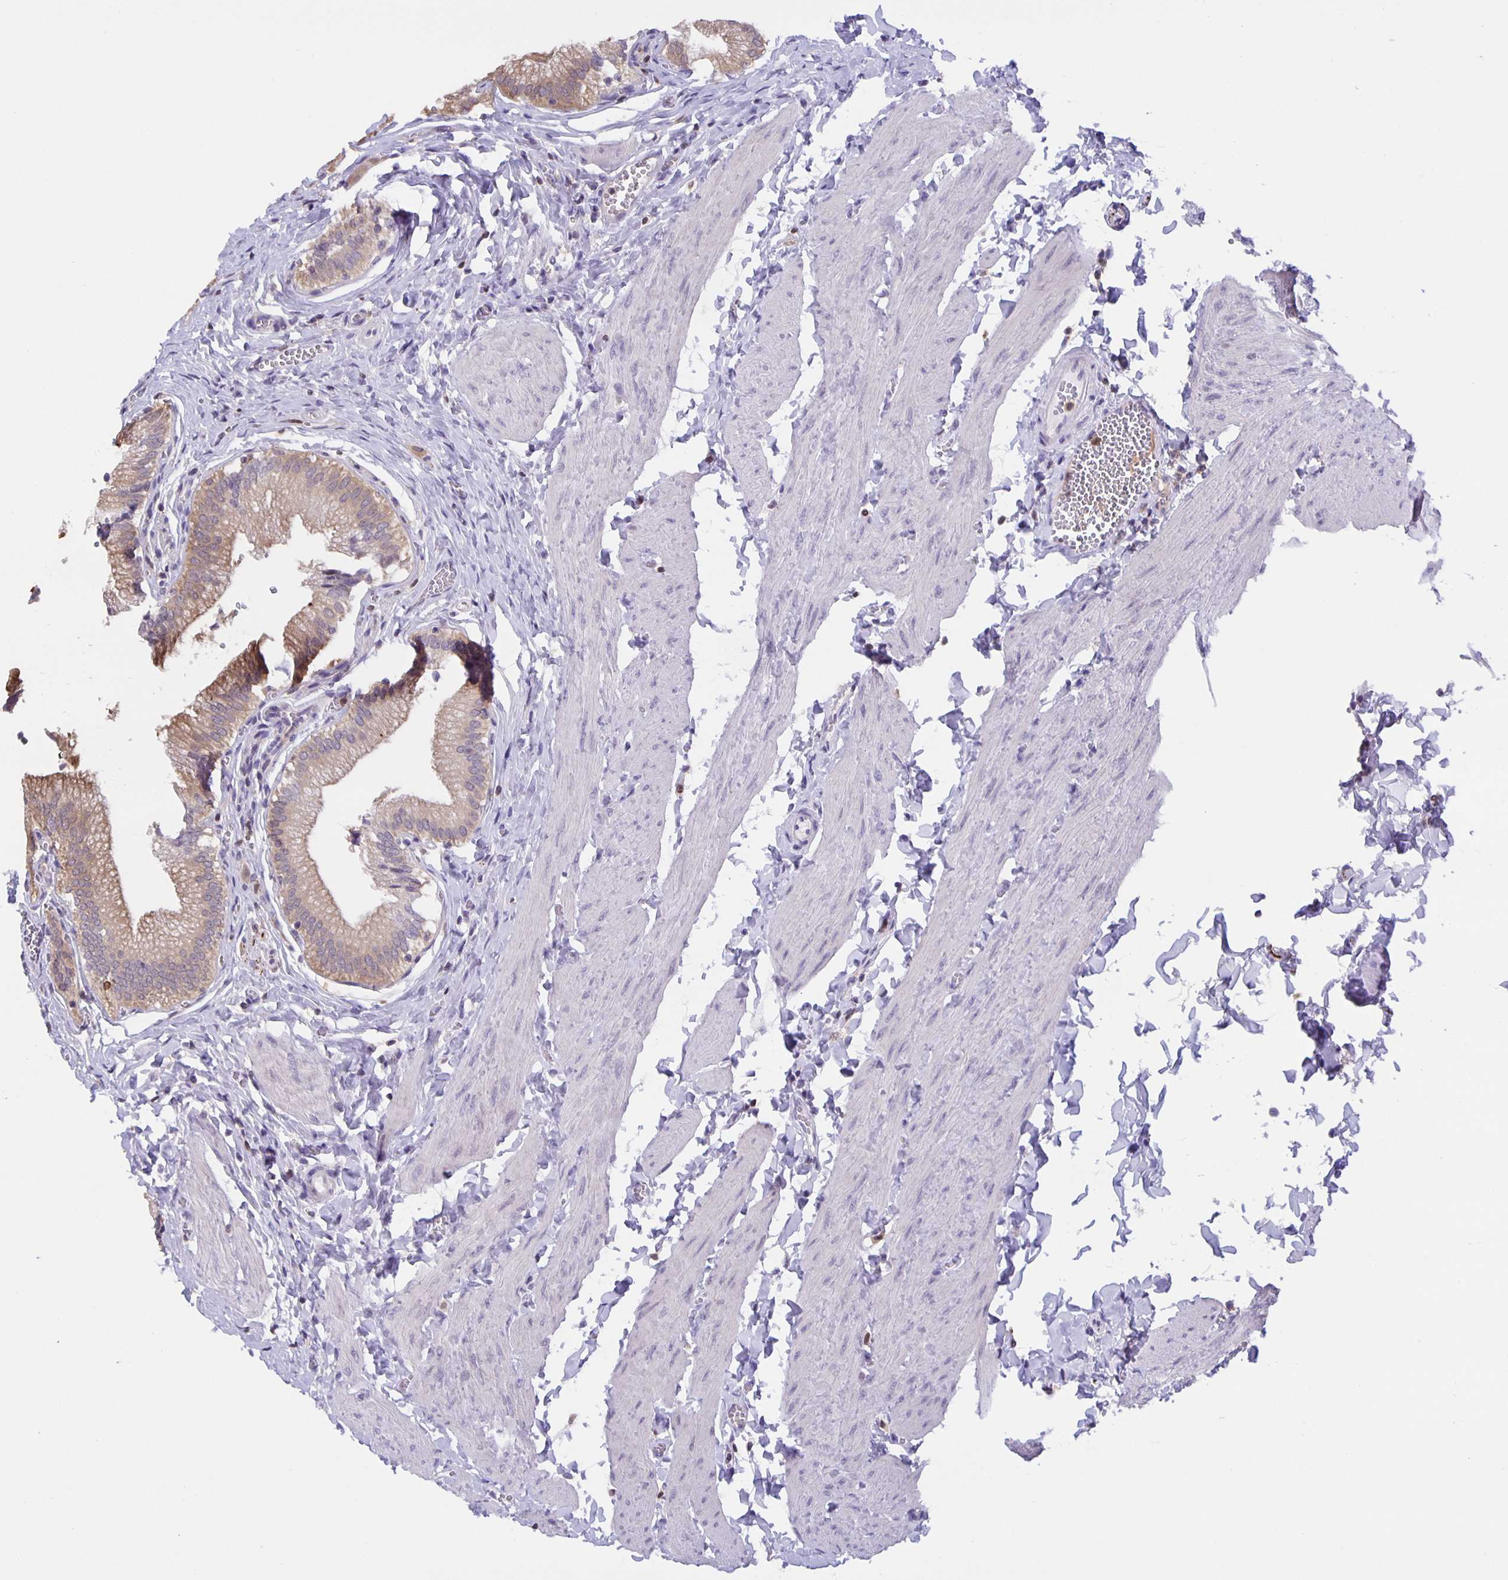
{"staining": {"intensity": "moderate", "quantity": "25%-75%", "location": "cytoplasmic/membranous"}, "tissue": "gallbladder", "cell_type": "Glandular cells", "image_type": "normal", "snomed": [{"axis": "morphology", "description": "Normal tissue, NOS"}, {"axis": "topography", "description": "Gallbladder"}, {"axis": "topography", "description": "Peripheral nerve tissue"}], "caption": "An immunohistochemistry histopathology image of benign tissue is shown. Protein staining in brown labels moderate cytoplasmic/membranous positivity in gallbladder within glandular cells. (DAB = brown stain, brightfield microscopy at high magnification).", "gene": "MARCHF6", "patient": {"sex": "male", "age": 17}}